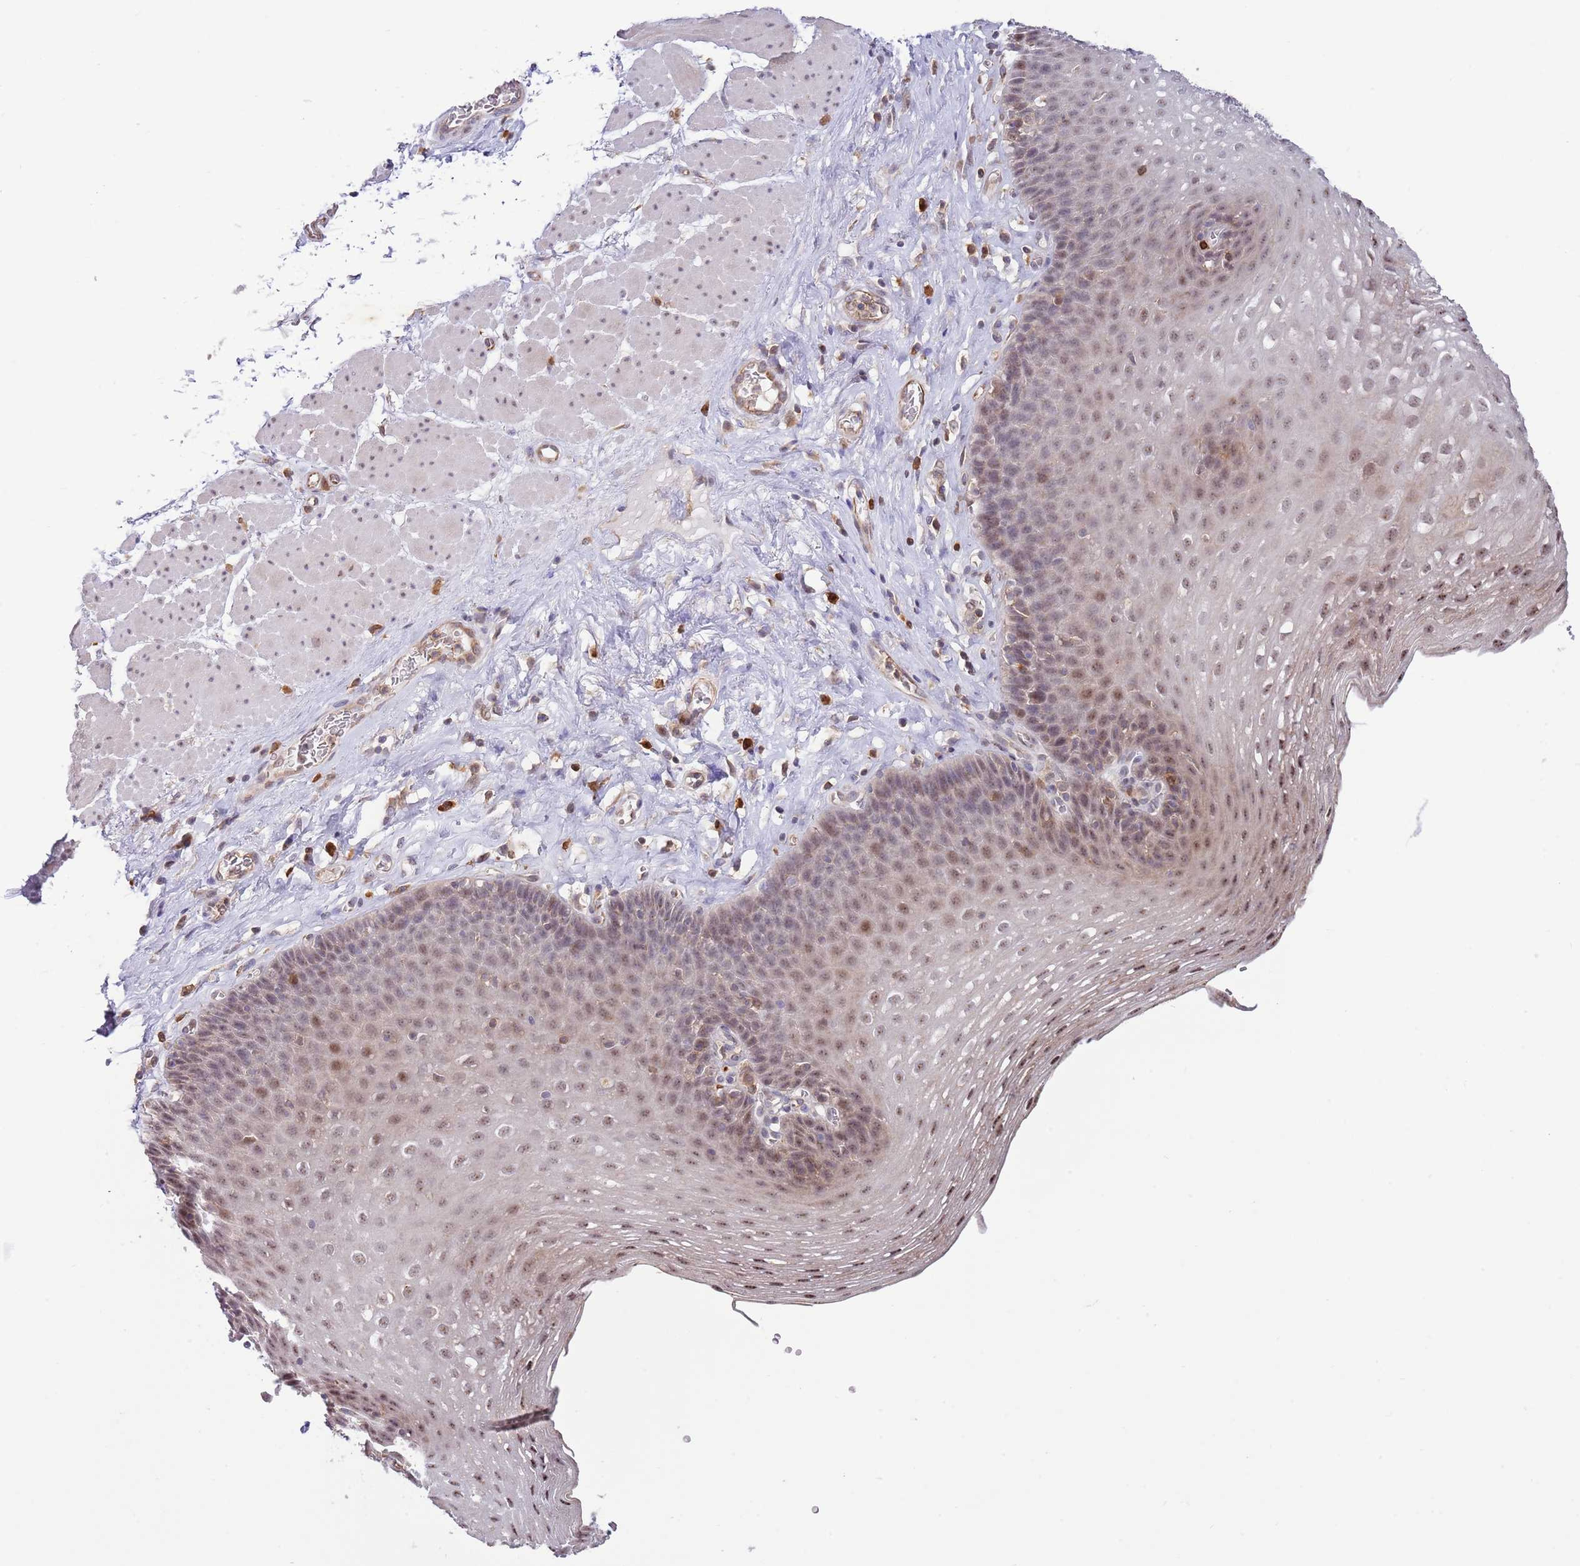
{"staining": {"intensity": "weak", "quantity": ">75%", "location": "nuclear"}, "tissue": "esophagus", "cell_type": "Squamous epithelial cells", "image_type": "normal", "snomed": [{"axis": "morphology", "description": "Normal tissue, NOS"}, {"axis": "topography", "description": "Esophagus"}], "caption": "About >75% of squamous epithelial cells in normal human esophagus display weak nuclear protein expression as visualized by brown immunohistochemical staining.", "gene": "CCNJL", "patient": {"sex": "female", "age": 66}}